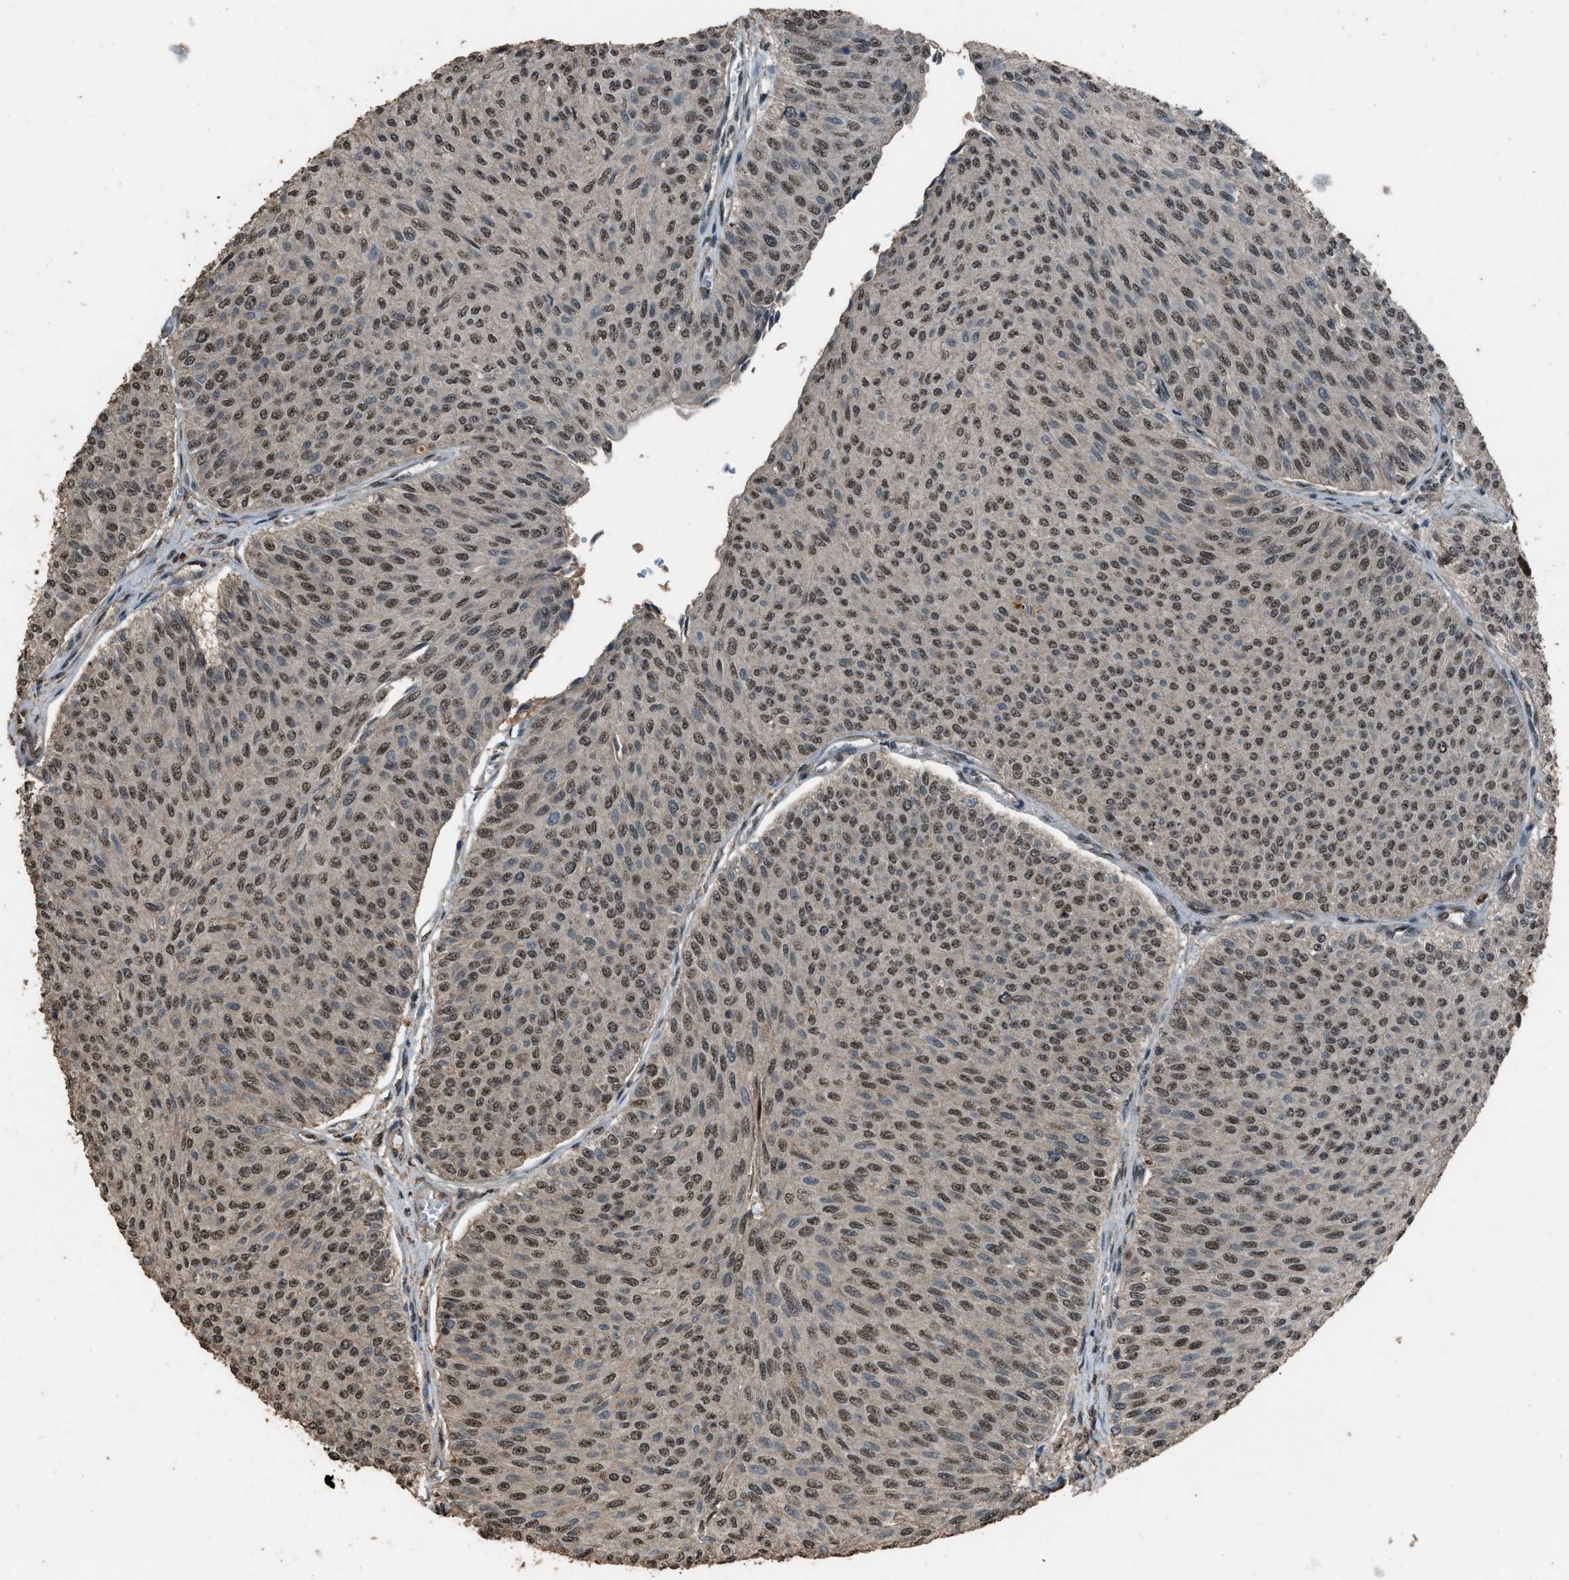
{"staining": {"intensity": "moderate", "quantity": ">75%", "location": "nuclear"}, "tissue": "urothelial cancer", "cell_type": "Tumor cells", "image_type": "cancer", "snomed": [{"axis": "morphology", "description": "Urothelial carcinoma, Low grade"}, {"axis": "topography", "description": "Urinary bladder"}], "caption": "Brown immunohistochemical staining in low-grade urothelial carcinoma displays moderate nuclear positivity in about >75% of tumor cells.", "gene": "SERTAD2", "patient": {"sex": "male", "age": 78}}